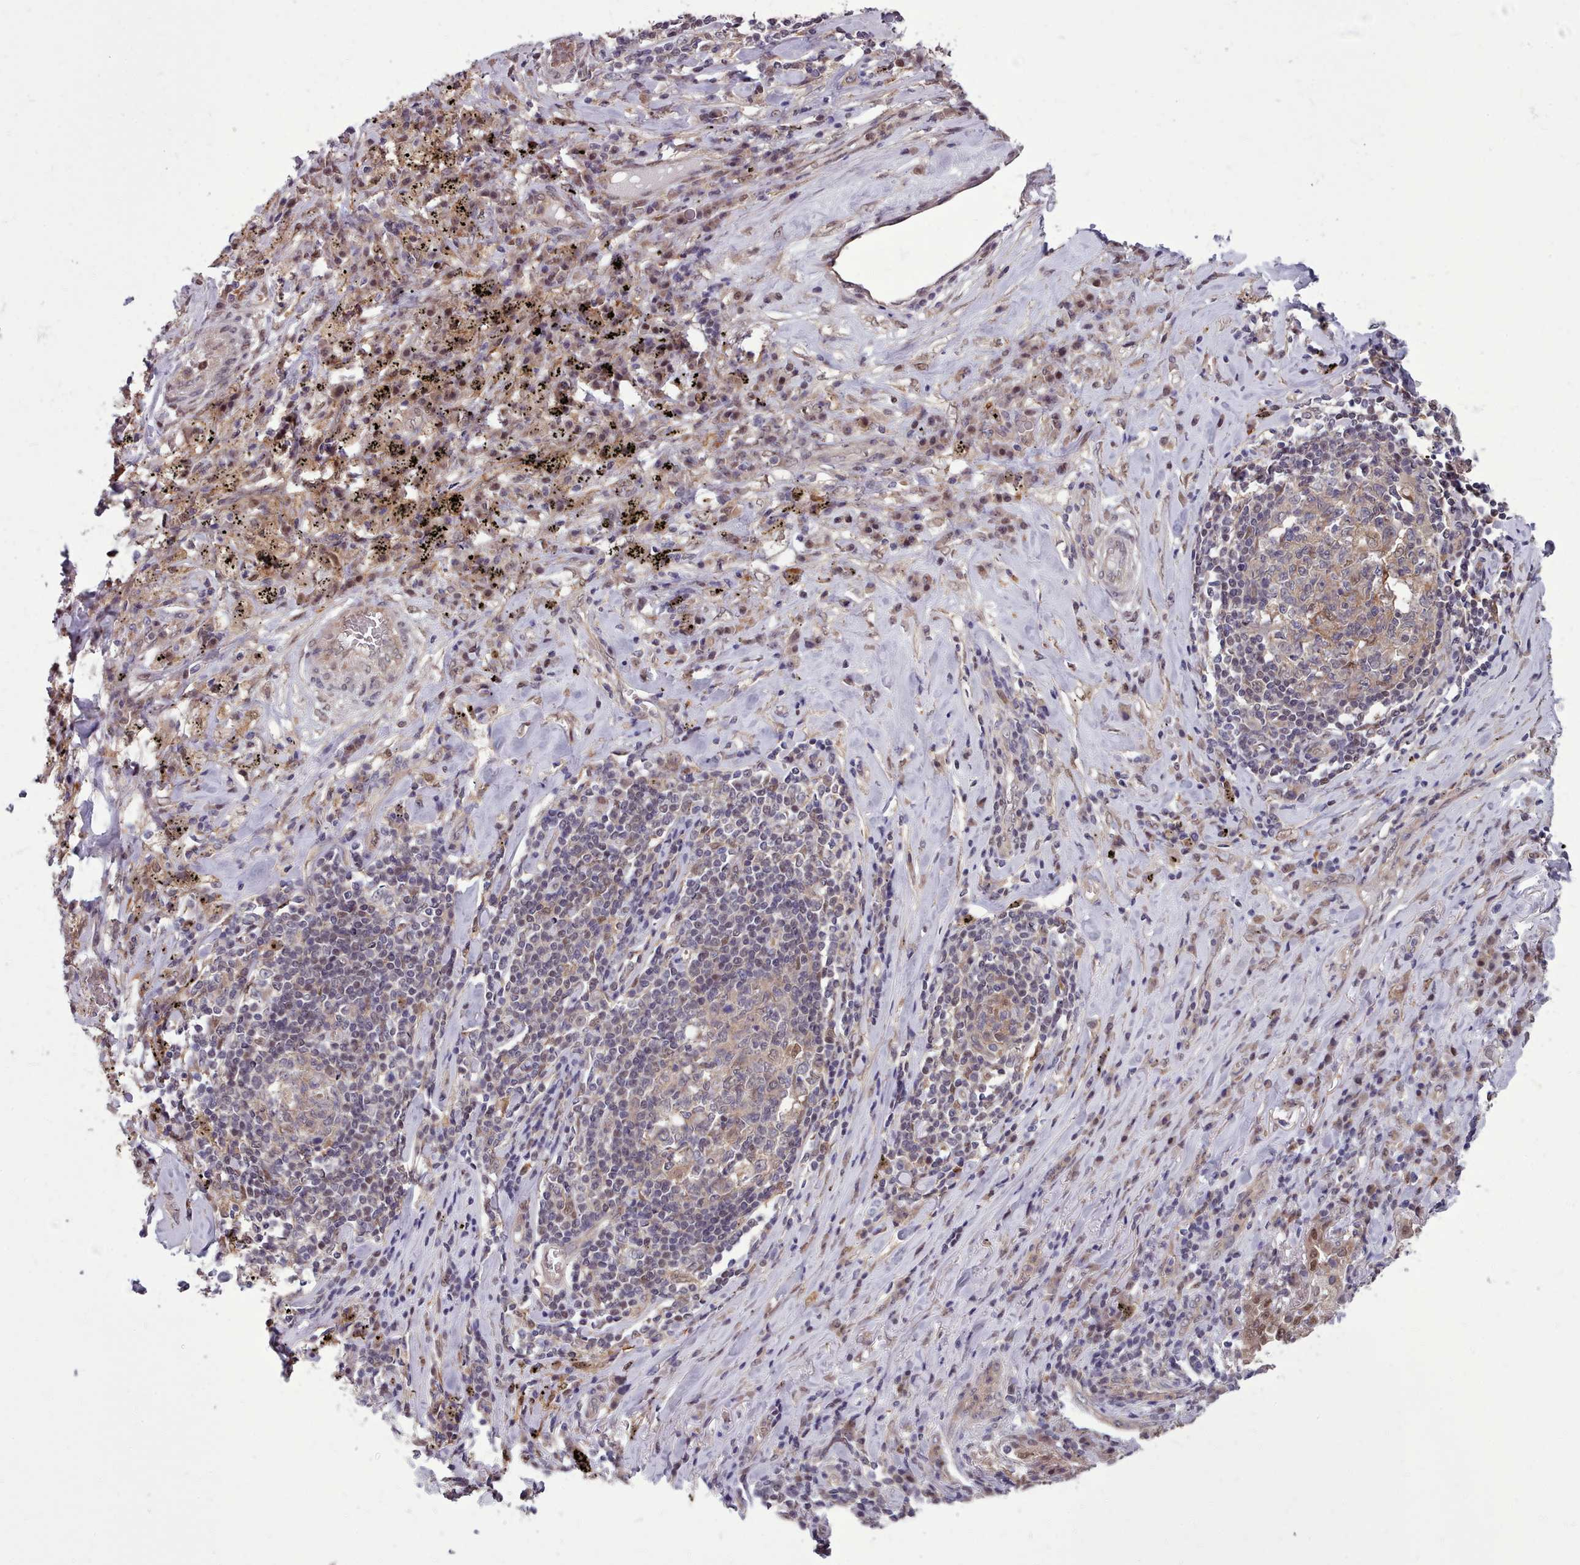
{"staining": {"intensity": "negative", "quantity": "none", "location": "none"}, "tissue": "lung cancer", "cell_type": "Tumor cells", "image_type": "cancer", "snomed": [{"axis": "morphology", "description": "Squamous cell carcinoma, NOS"}, {"axis": "topography", "description": "Lung"}], "caption": "DAB immunohistochemical staining of human squamous cell carcinoma (lung) reveals no significant positivity in tumor cells.", "gene": "AHCY", "patient": {"sex": "female", "age": 63}}